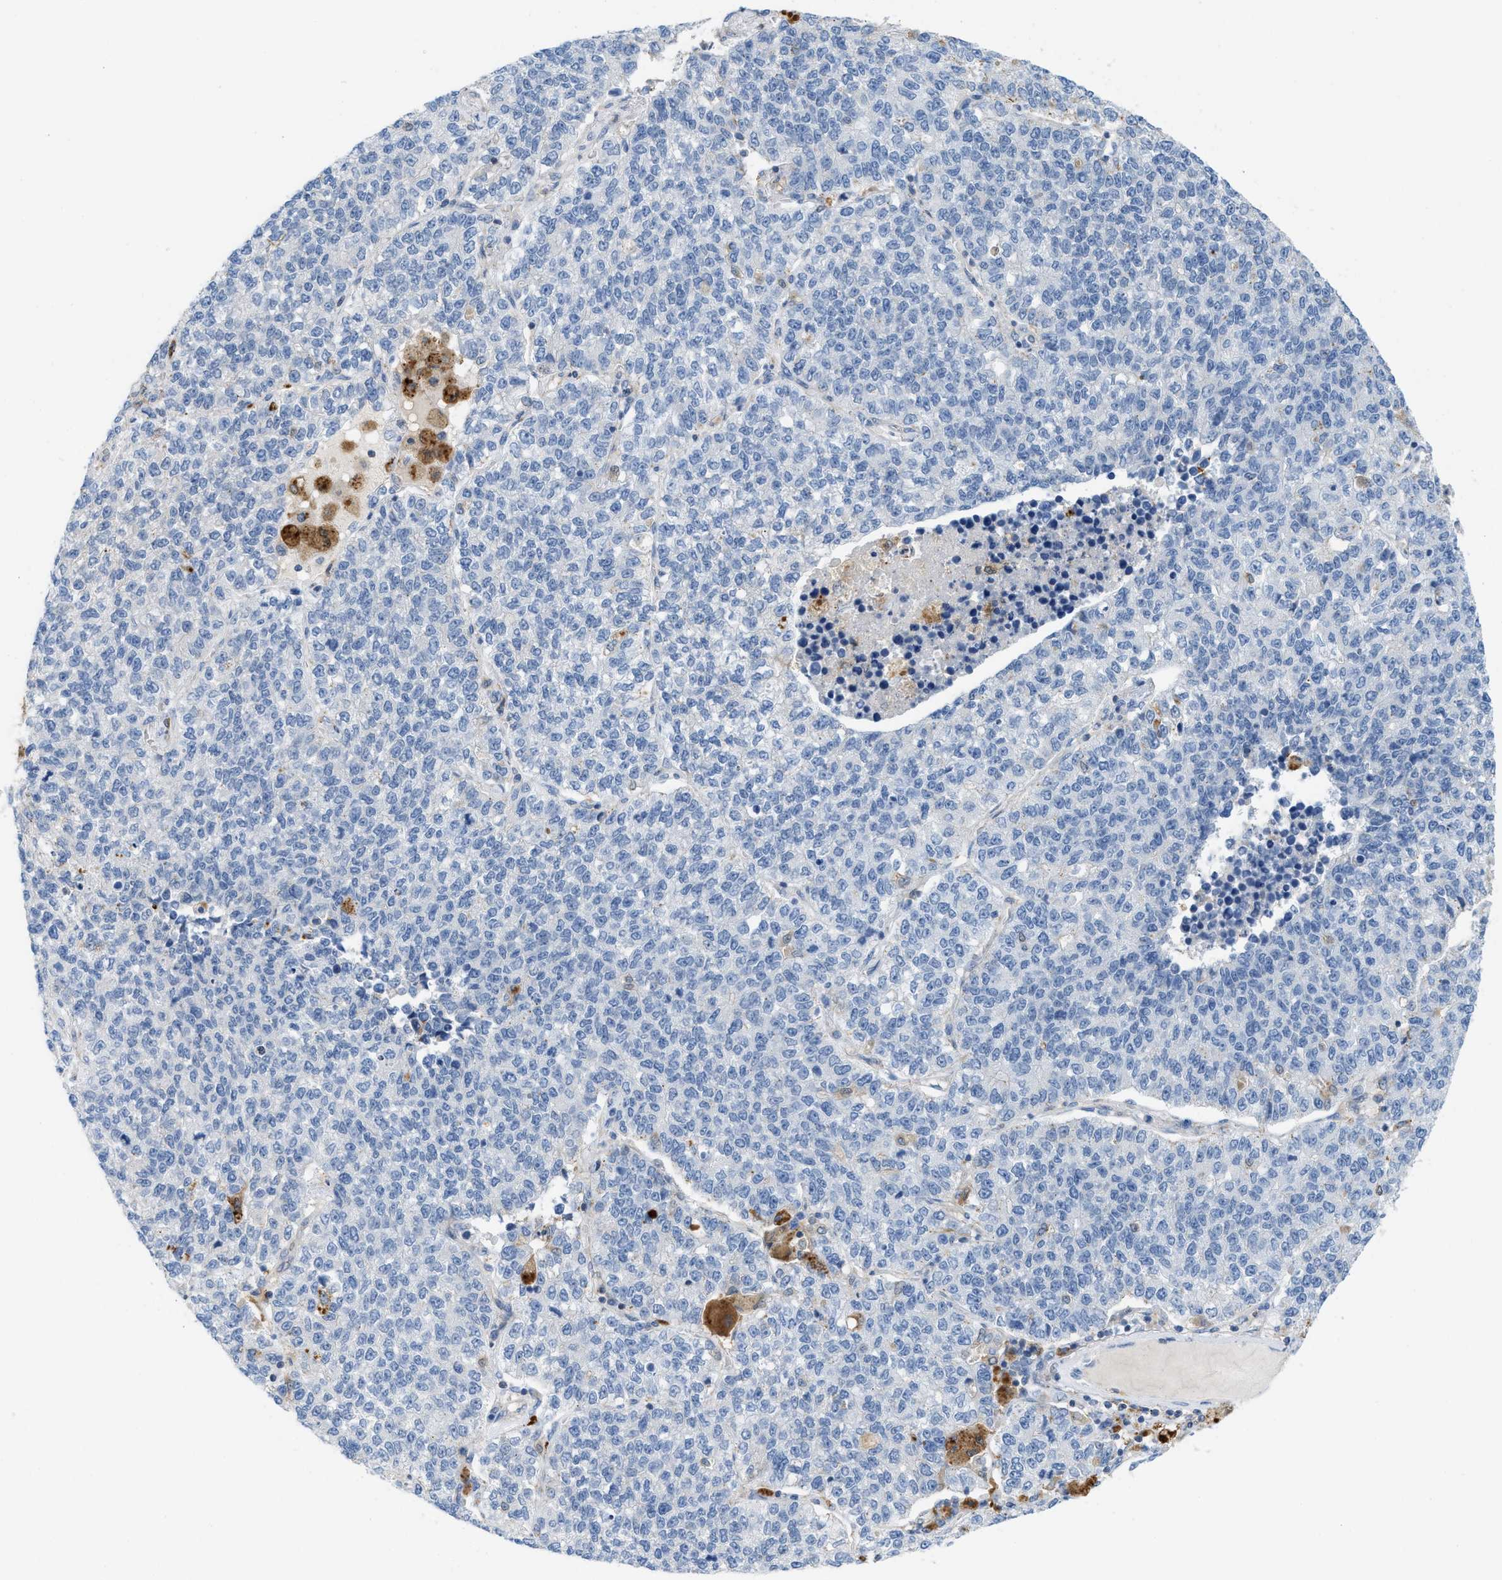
{"staining": {"intensity": "negative", "quantity": "none", "location": "none"}, "tissue": "lung cancer", "cell_type": "Tumor cells", "image_type": "cancer", "snomed": [{"axis": "morphology", "description": "Adenocarcinoma, NOS"}, {"axis": "topography", "description": "Lung"}], "caption": "Tumor cells are negative for protein expression in human lung cancer (adenocarcinoma). (DAB (3,3'-diaminobenzidine) immunohistochemistry (IHC), high magnification).", "gene": "CSTB", "patient": {"sex": "male", "age": 49}}